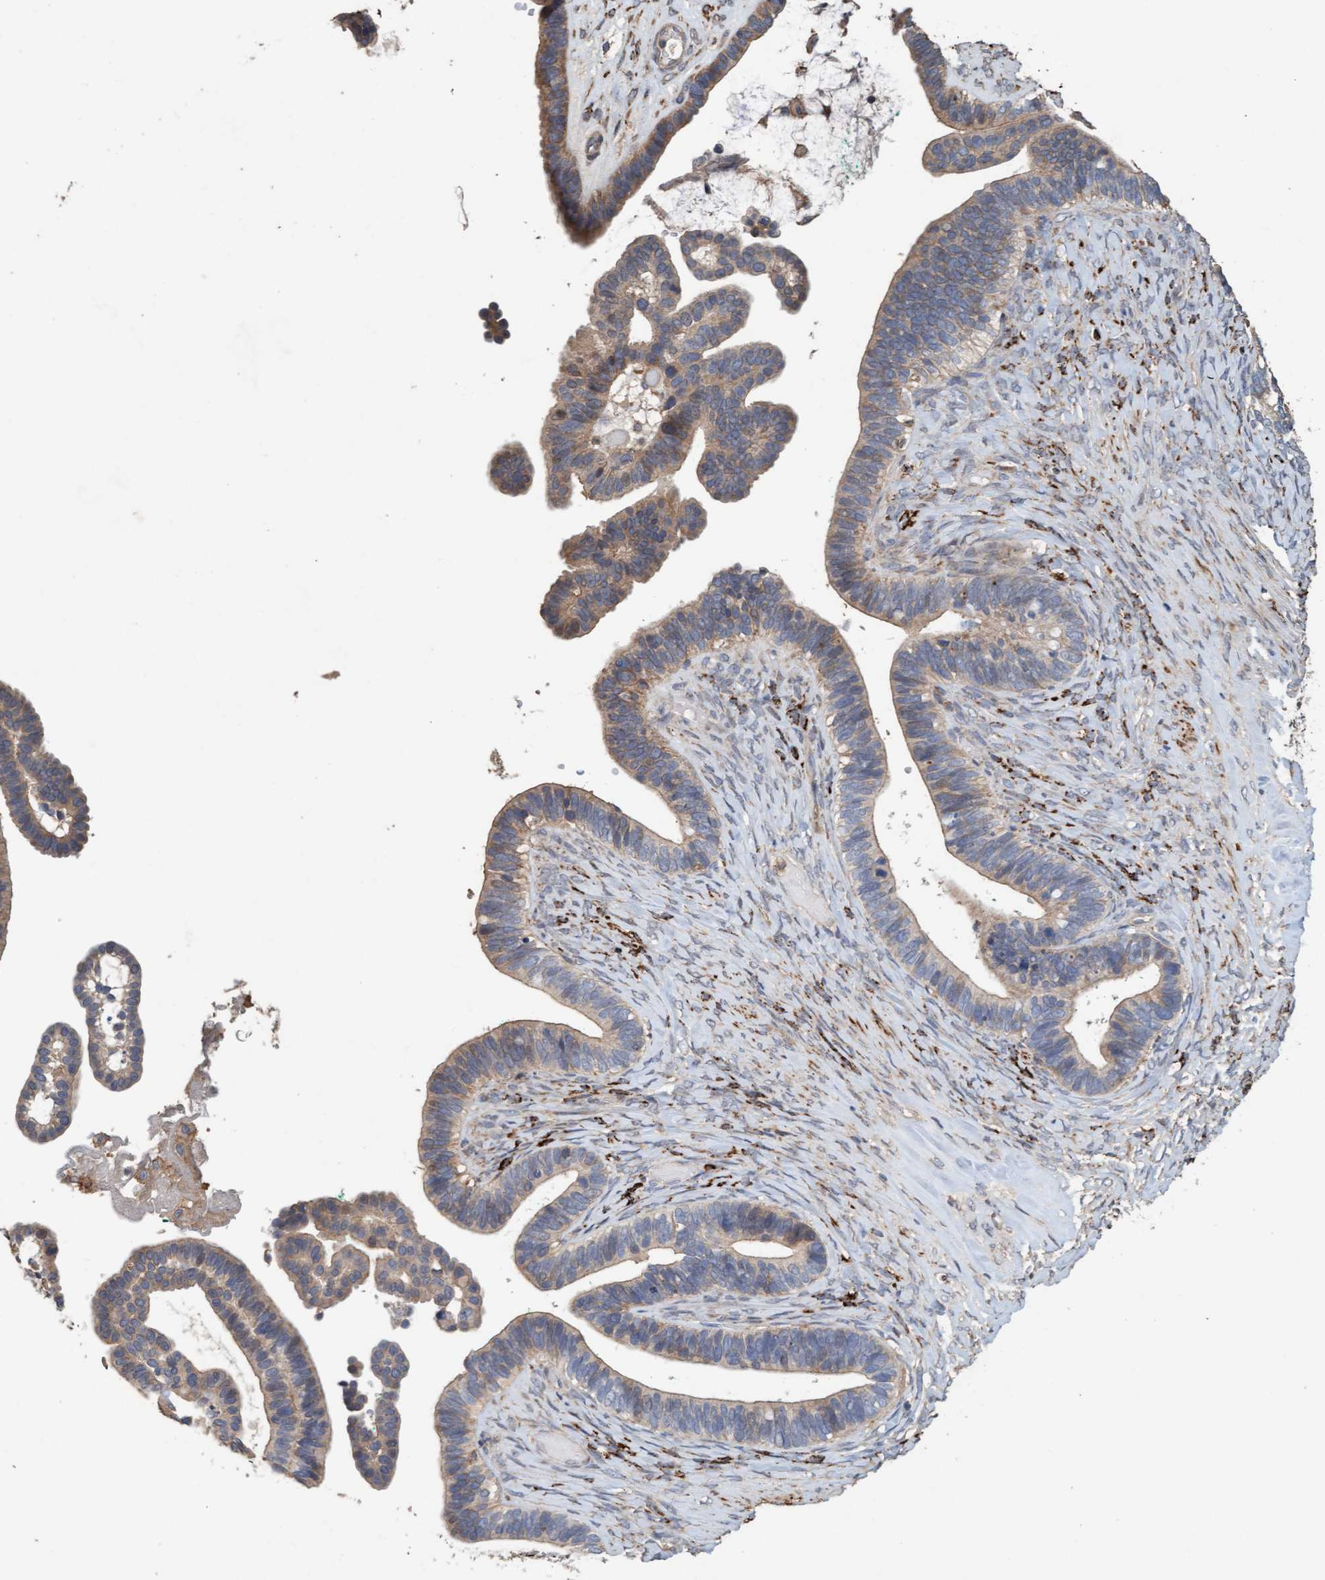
{"staining": {"intensity": "weak", "quantity": ">75%", "location": "cytoplasmic/membranous"}, "tissue": "ovarian cancer", "cell_type": "Tumor cells", "image_type": "cancer", "snomed": [{"axis": "morphology", "description": "Cystadenocarcinoma, serous, NOS"}, {"axis": "topography", "description": "Ovary"}], "caption": "An IHC image of tumor tissue is shown. Protein staining in brown highlights weak cytoplasmic/membranous positivity in ovarian cancer within tumor cells. Immunohistochemistry stains the protein in brown and the nuclei are stained blue.", "gene": "LONRF1", "patient": {"sex": "female", "age": 56}}